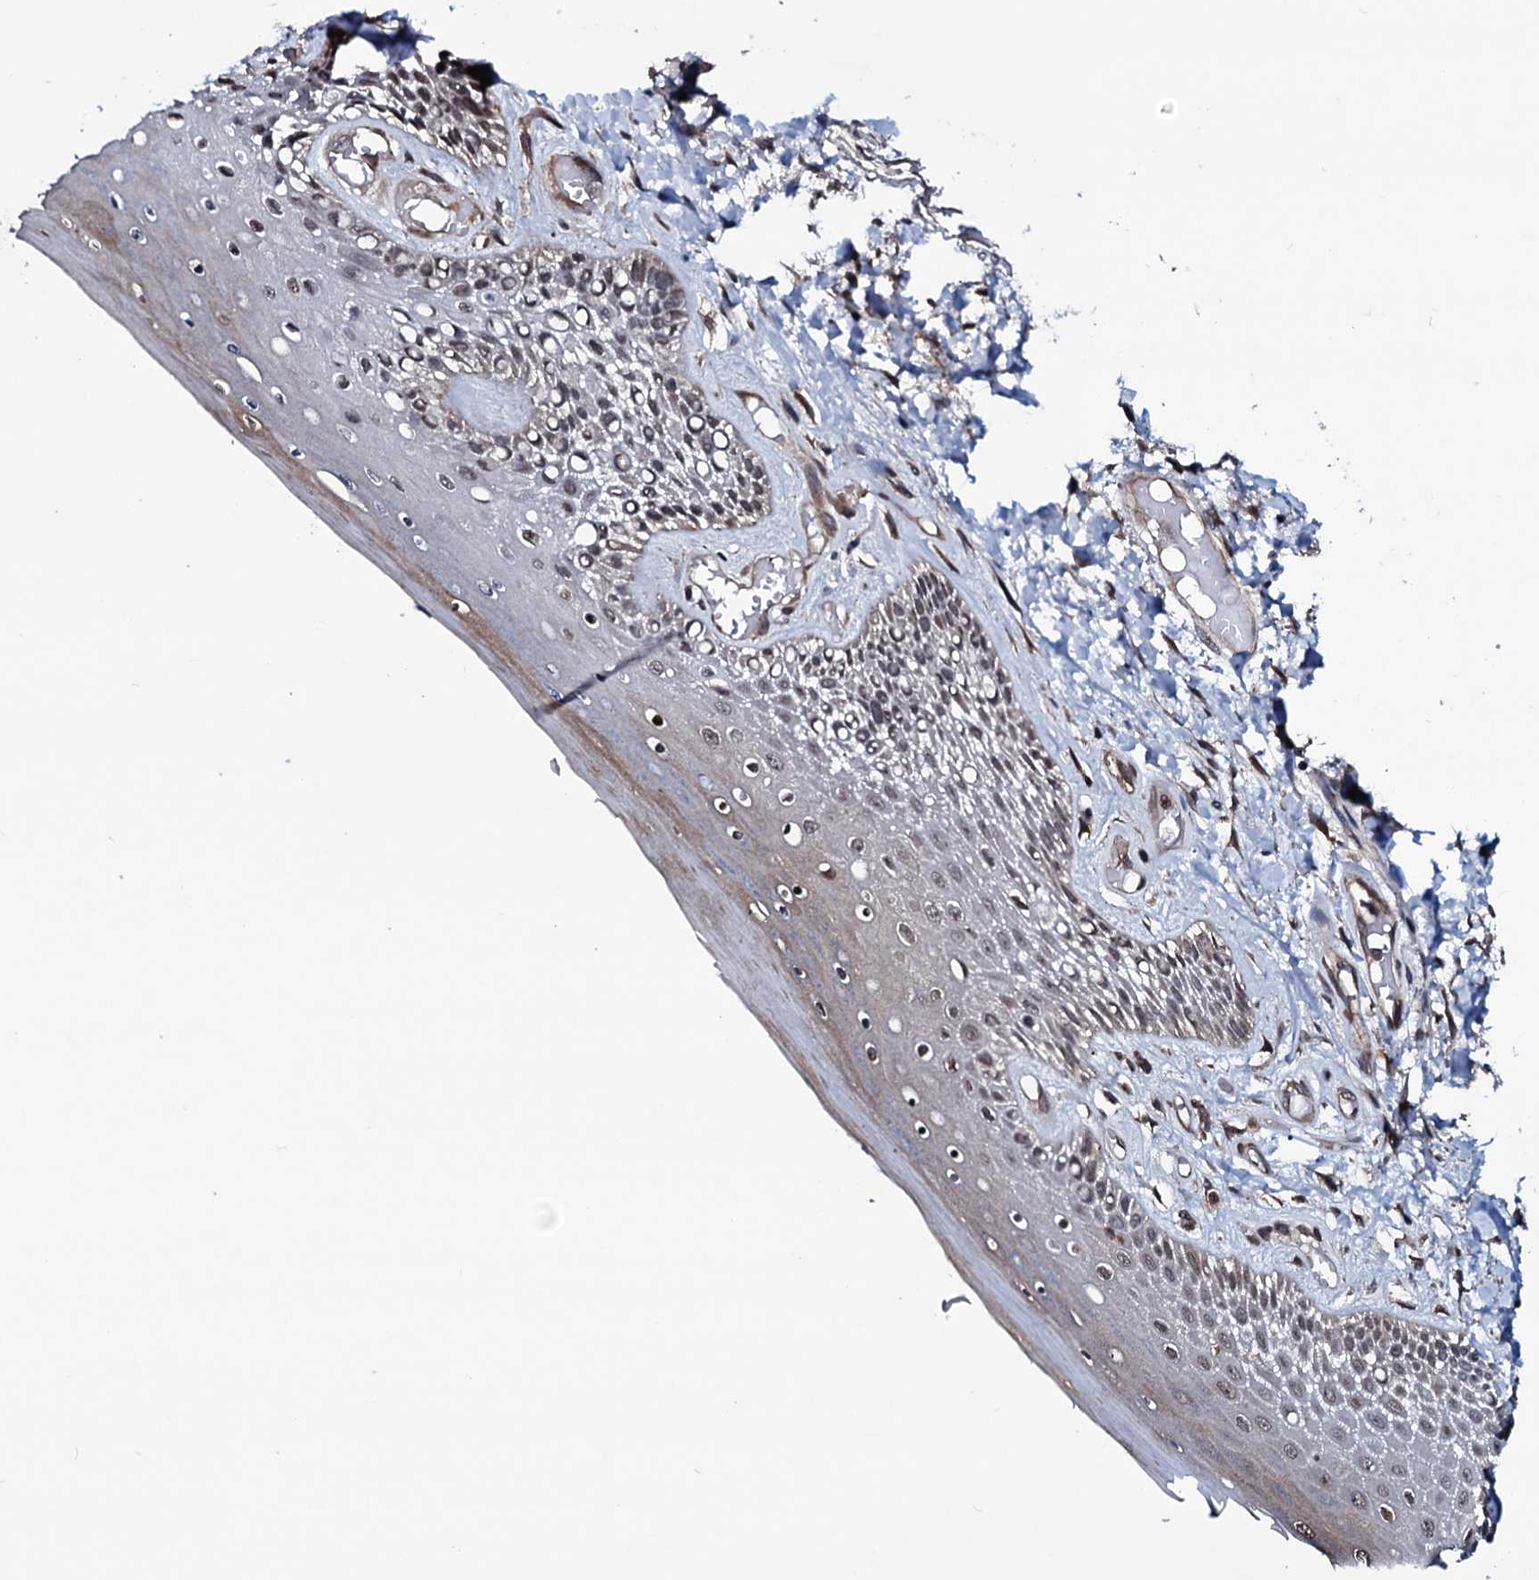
{"staining": {"intensity": "moderate", "quantity": "<25%", "location": "cytoplasmic/membranous,nuclear"}, "tissue": "skin", "cell_type": "Epidermal cells", "image_type": "normal", "snomed": [{"axis": "morphology", "description": "Normal tissue, NOS"}, {"axis": "topography", "description": "Anal"}], "caption": "A histopathology image of skin stained for a protein displays moderate cytoplasmic/membranous,nuclear brown staining in epidermal cells.", "gene": "OGFOD2", "patient": {"sex": "male", "age": 78}}